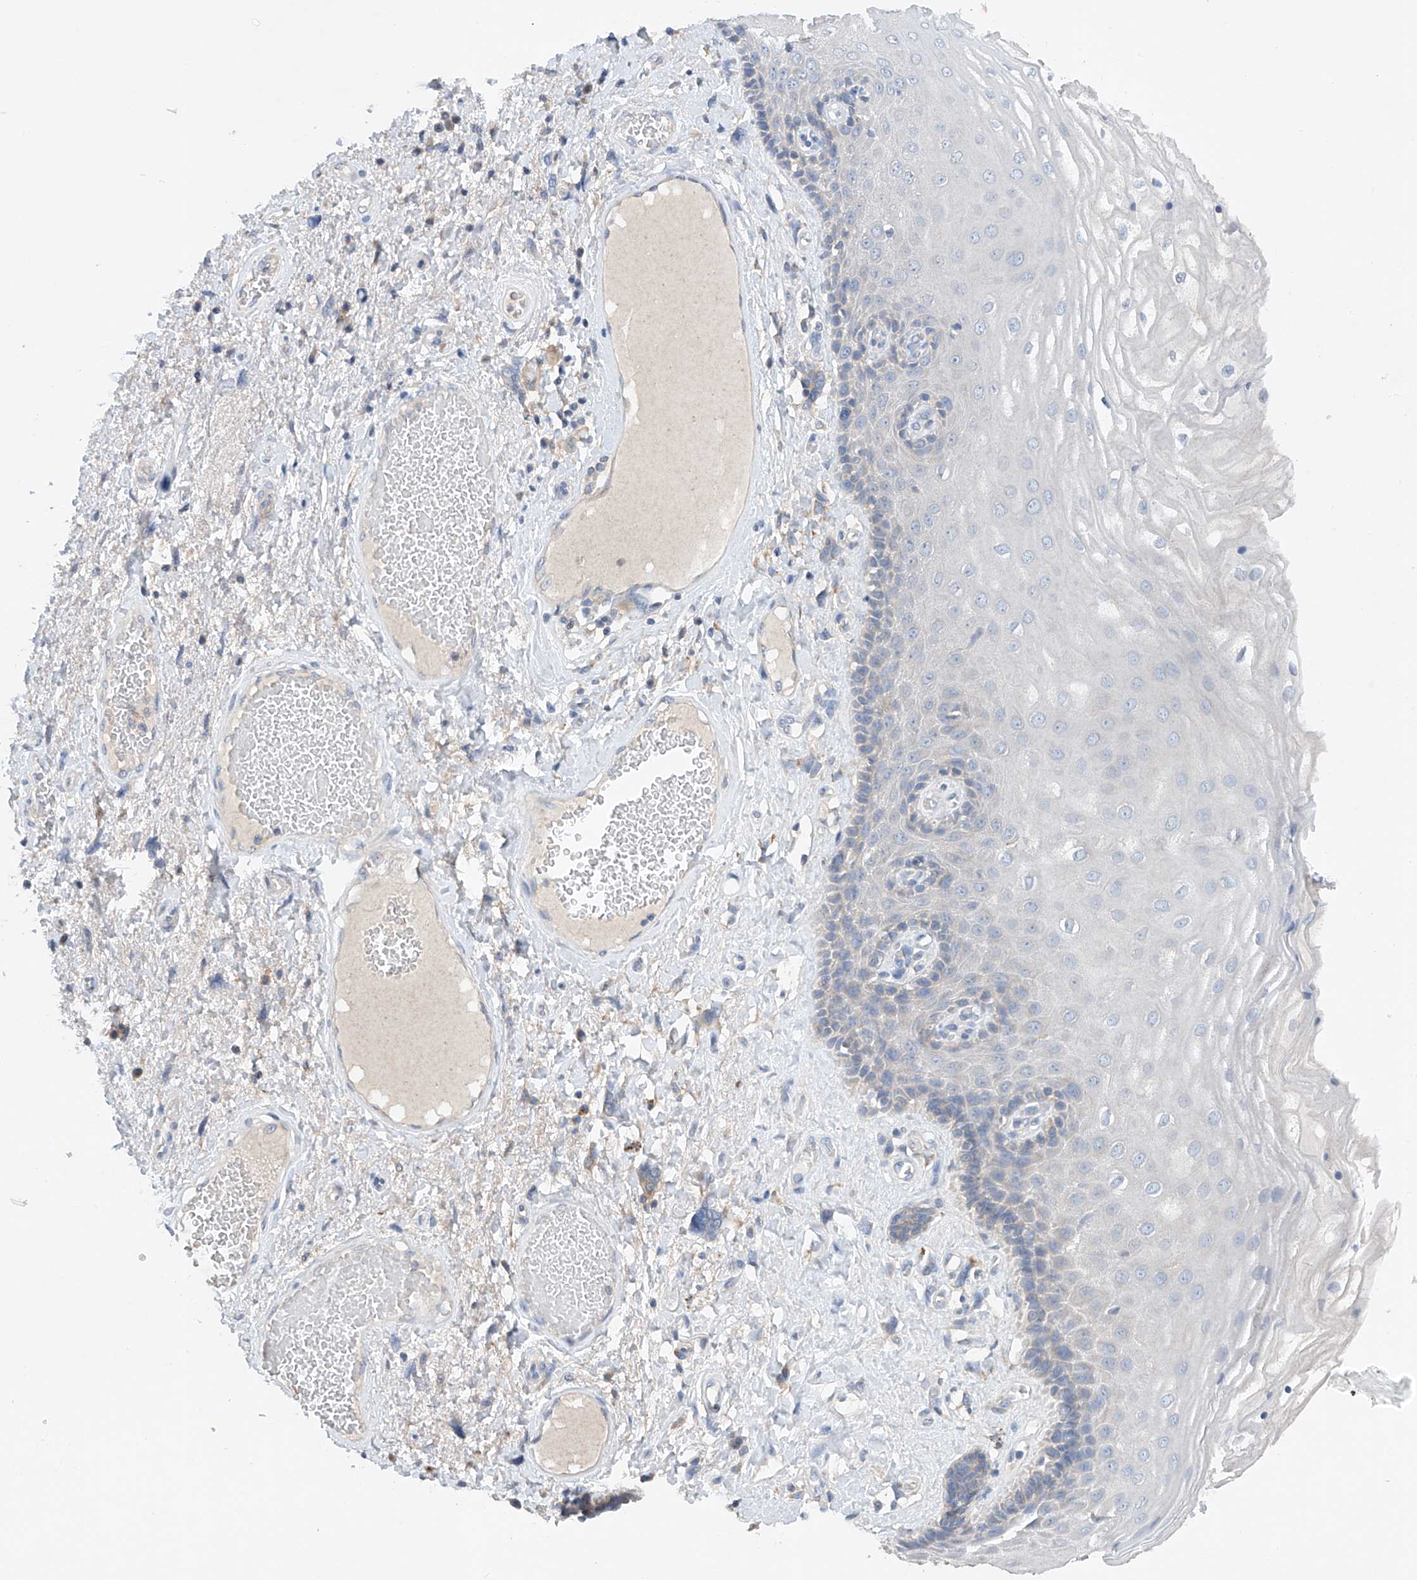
{"staining": {"intensity": "moderate", "quantity": "<25%", "location": "cytoplasmic/membranous"}, "tissue": "skin", "cell_type": "Epidermal cells", "image_type": "normal", "snomed": [{"axis": "morphology", "description": "Normal tissue, NOS"}, {"axis": "topography", "description": "Anal"}], "caption": "The image displays immunohistochemical staining of unremarkable skin. There is moderate cytoplasmic/membranous expression is seen in approximately <25% of epidermal cells.", "gene": "GPC4", "patient": {"sex": "male", "age": 69}}